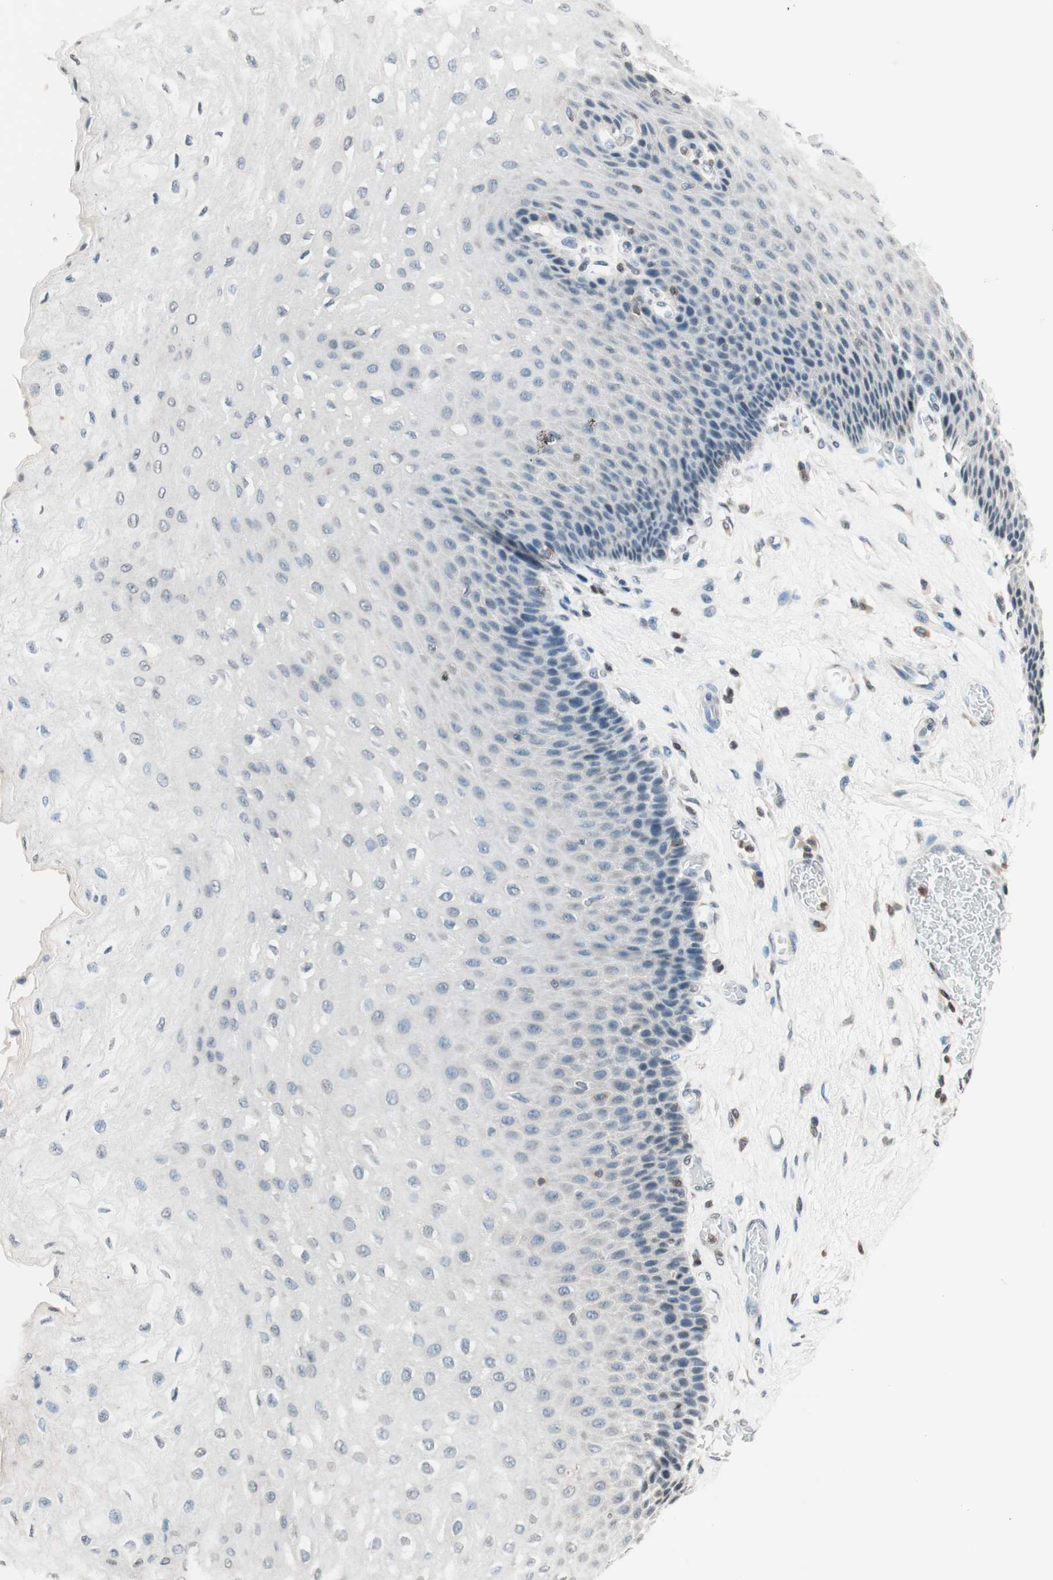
{"staining": {"intensity": "negative", "quantity": "none", "location": "none"}, "tissue": "esophagus", "cell_type": "Squamous epithelial cells", "image_type": "normal", "snomed": [{"axis": "morphology", "description": "Normal tissue, NOS"}, {"axis": "topography", "description": "Esophagus"}], "caption": "The immunohistochemistry micrograph has no significant staining in squamous epithelial cells of esophagus.", "gene": "WIPF1", "patient": {"sex": "female", "age": 72}}